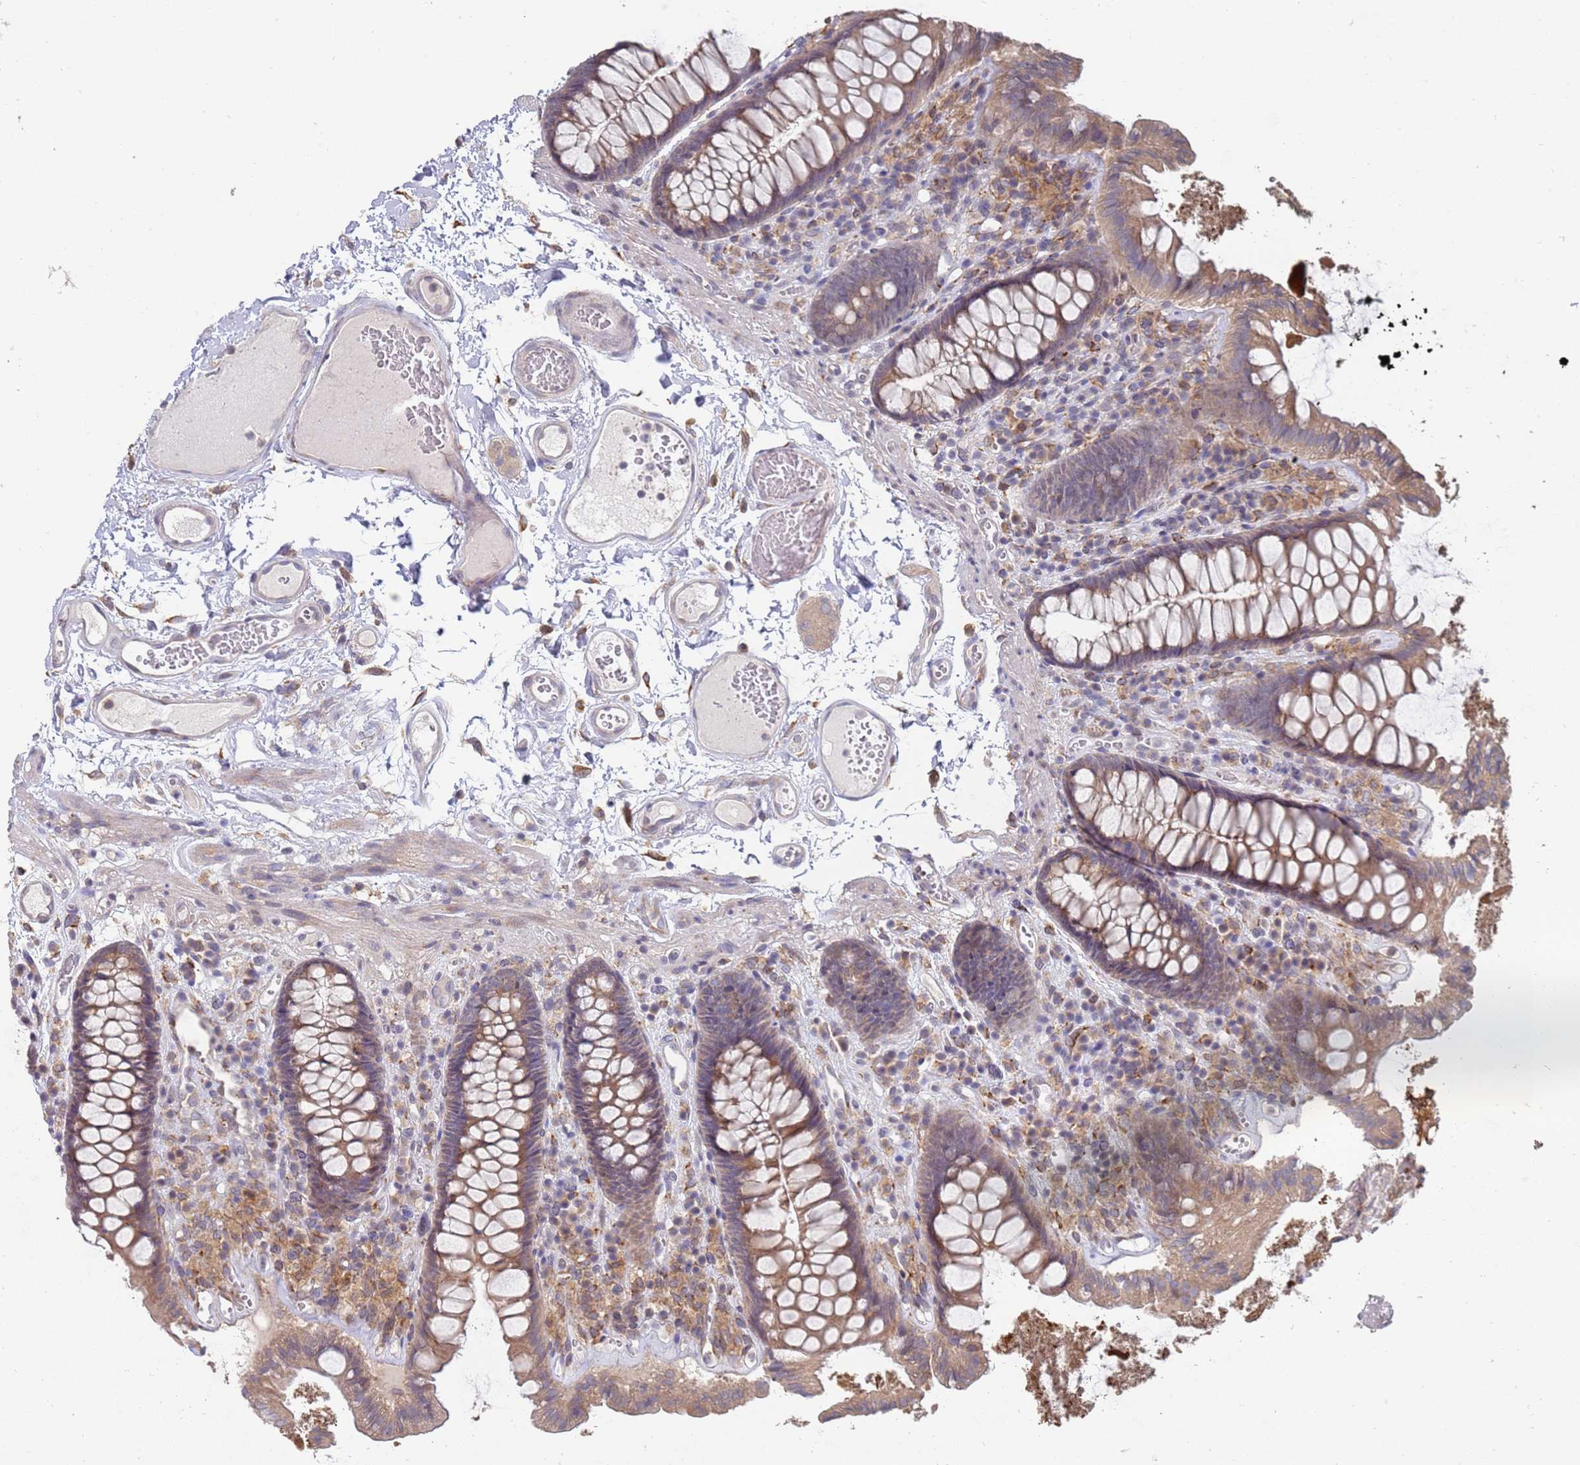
{"staining": {"intensity": "weak", "quantity": ">75%", "location": "cytoplasmic/membranous"}, "tissue": "colon", "cell_type": "Endothelial cells", "image_type": "normal", "snomed": [{"axis": "morphology", "description": "Normal tissue, NOS"}, {"axis": "topography", "description": "Colon"}], "caption": "Immunohistochemistry (IHC) image of unremarkable colon stained for a protein (brown), which displays low levels of weak cytoplasmic/membranous expression in approximately >75% of endothelial cells.", "gene": "VRK2", "patient": {"sex": "male", "age": 84}}